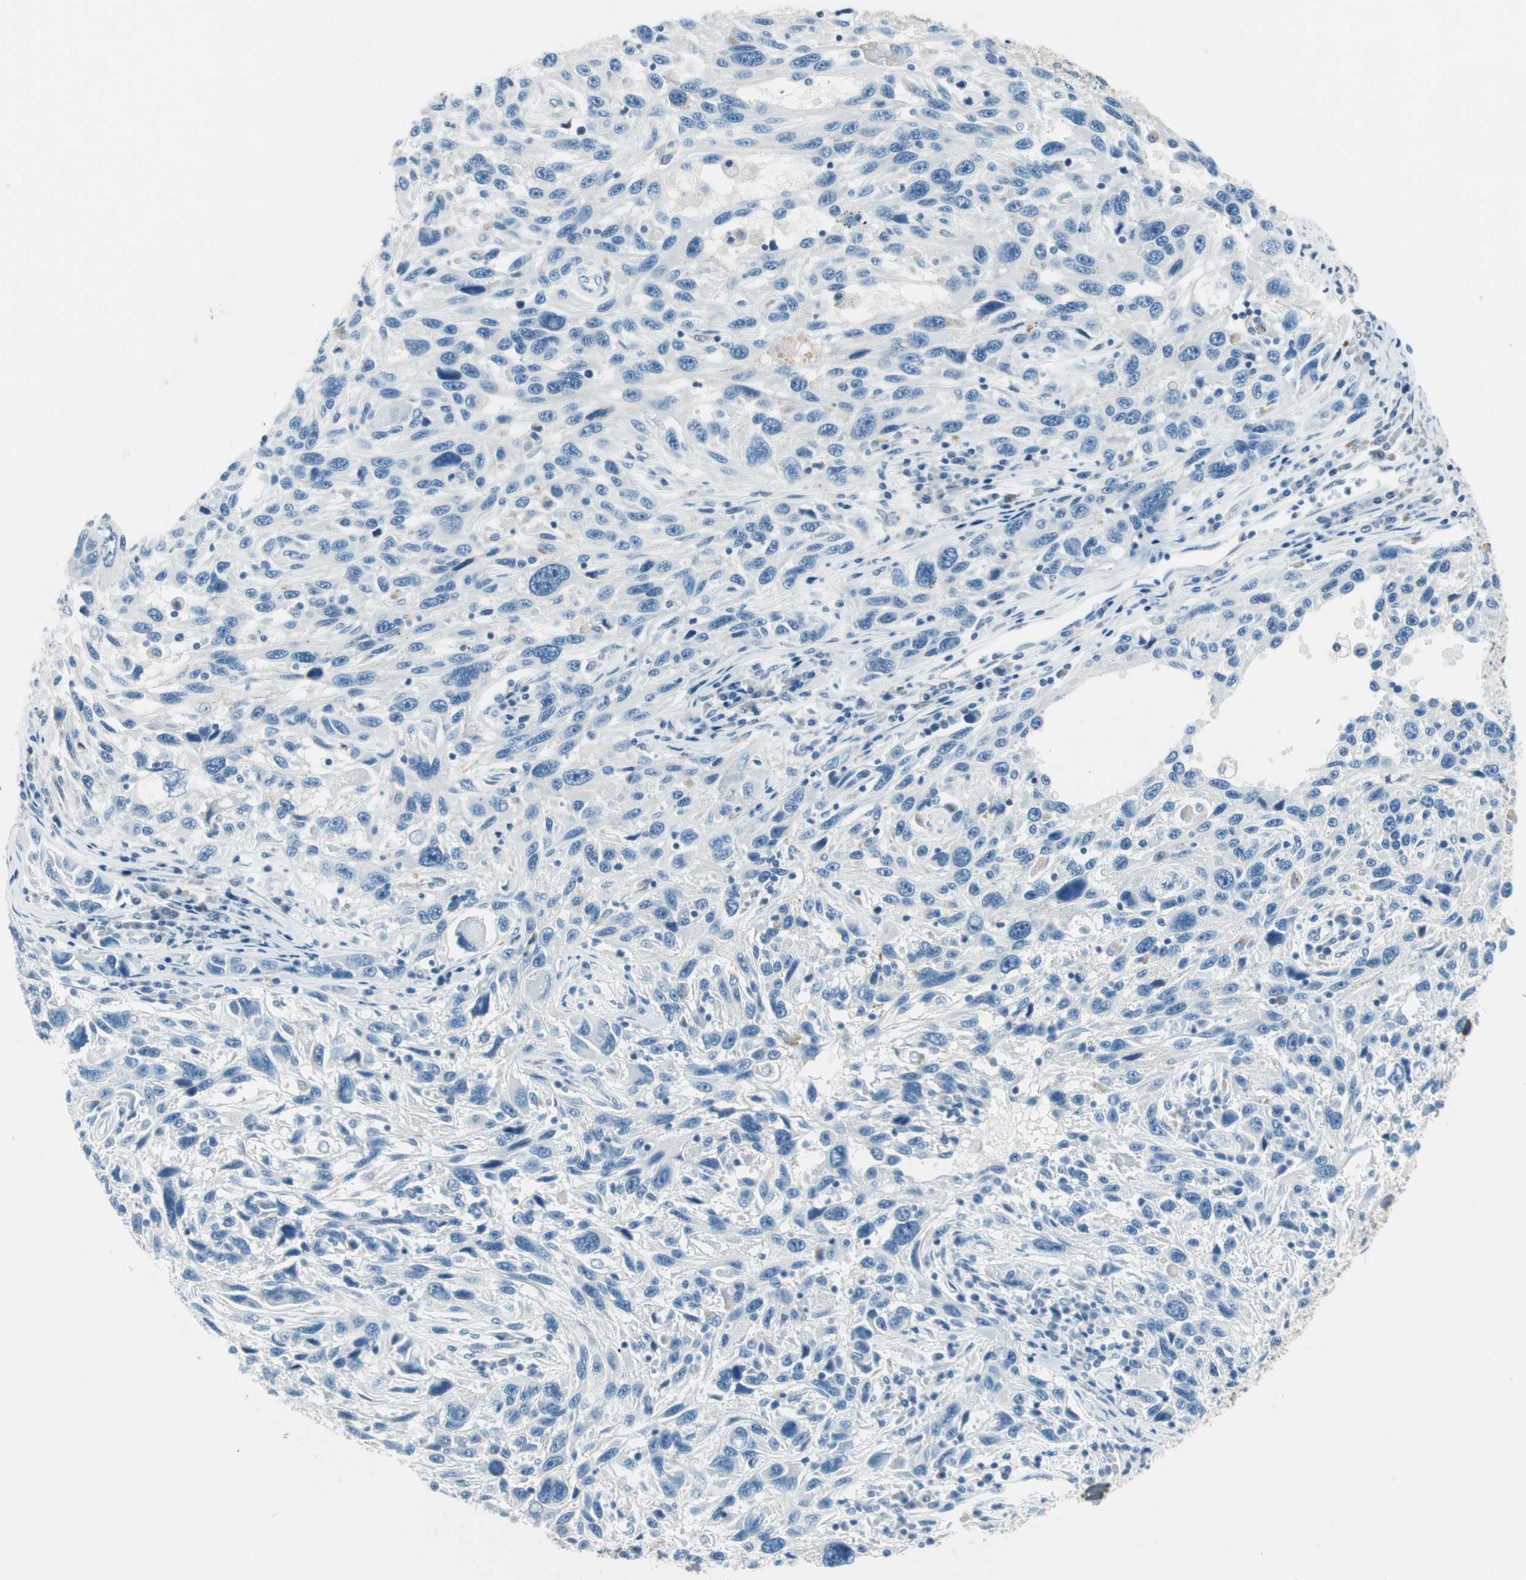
{"staining": {"intensity": "negative", "quantity": "none", "location": "none"}, "tissue": "melanoma", "cell_type": "Tumor cells", "image_type": "cancer", "snomed": [{"axis": "morphology", "description": "Malignant melanoma, NOS"}, {"axis": "topography", "description": "Skin"}], "caption": "A micrograph of human melanoma is negative for staining in tumor cells.", "gene": "GNAO1", "patient": {"sex": "male", "age": 53}}